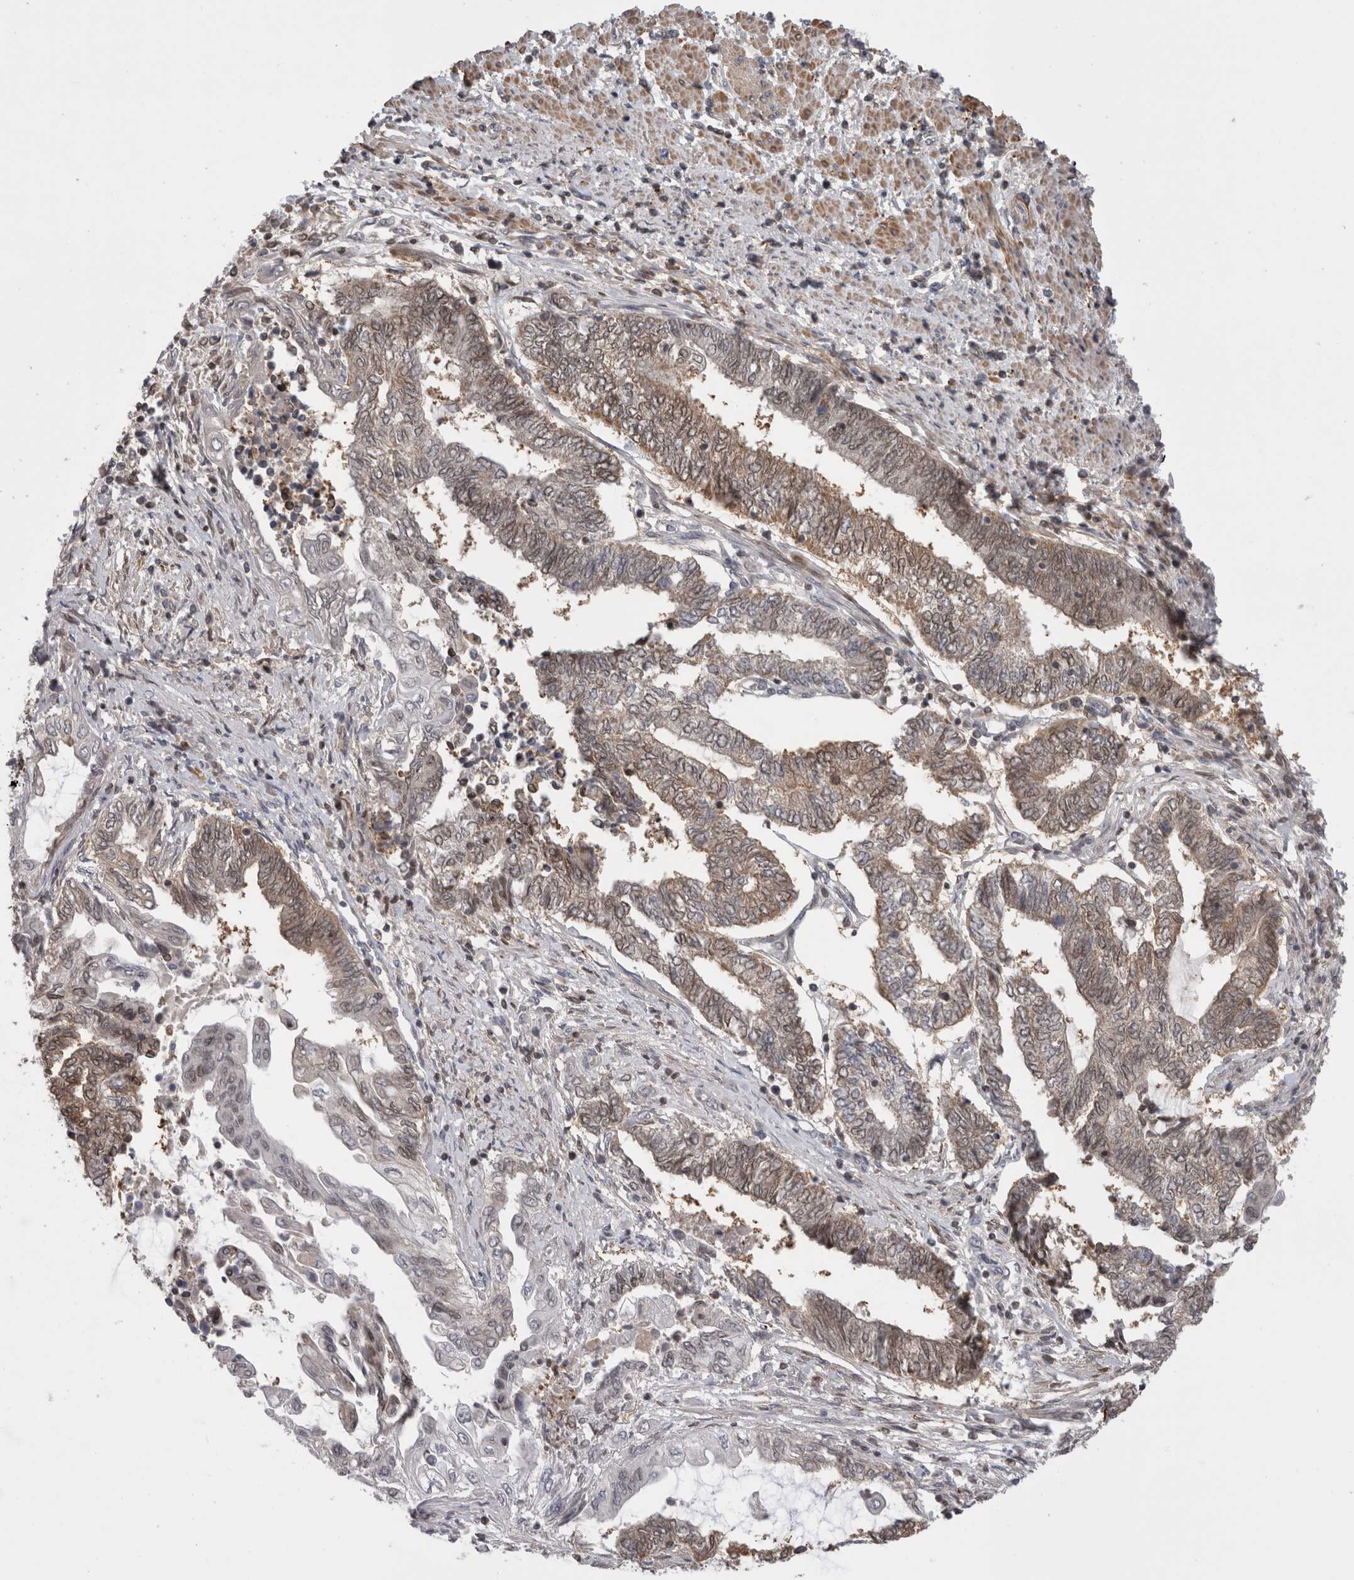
{"staining": {"intensity": "weak", "quantity": "<25%", "location": "cytoplasmic/membranous"}, "tissue": "endometrial cancer", "cell_type": "Tumor cells", "image_type": "cancer", "snomed": [{"axis": "morphology", "description": "Adenocarcinoma, NOS"}, {"axis": "topography", "description": "Uterus"}, {"axis": "topography", "description": "Endometrium"}], "caption": "Tumor cells are negative for brown protein staining in endometrial adenocarcinoma.", "gene": "DARS2", "patient": {"sex": "female", "age": 70}}